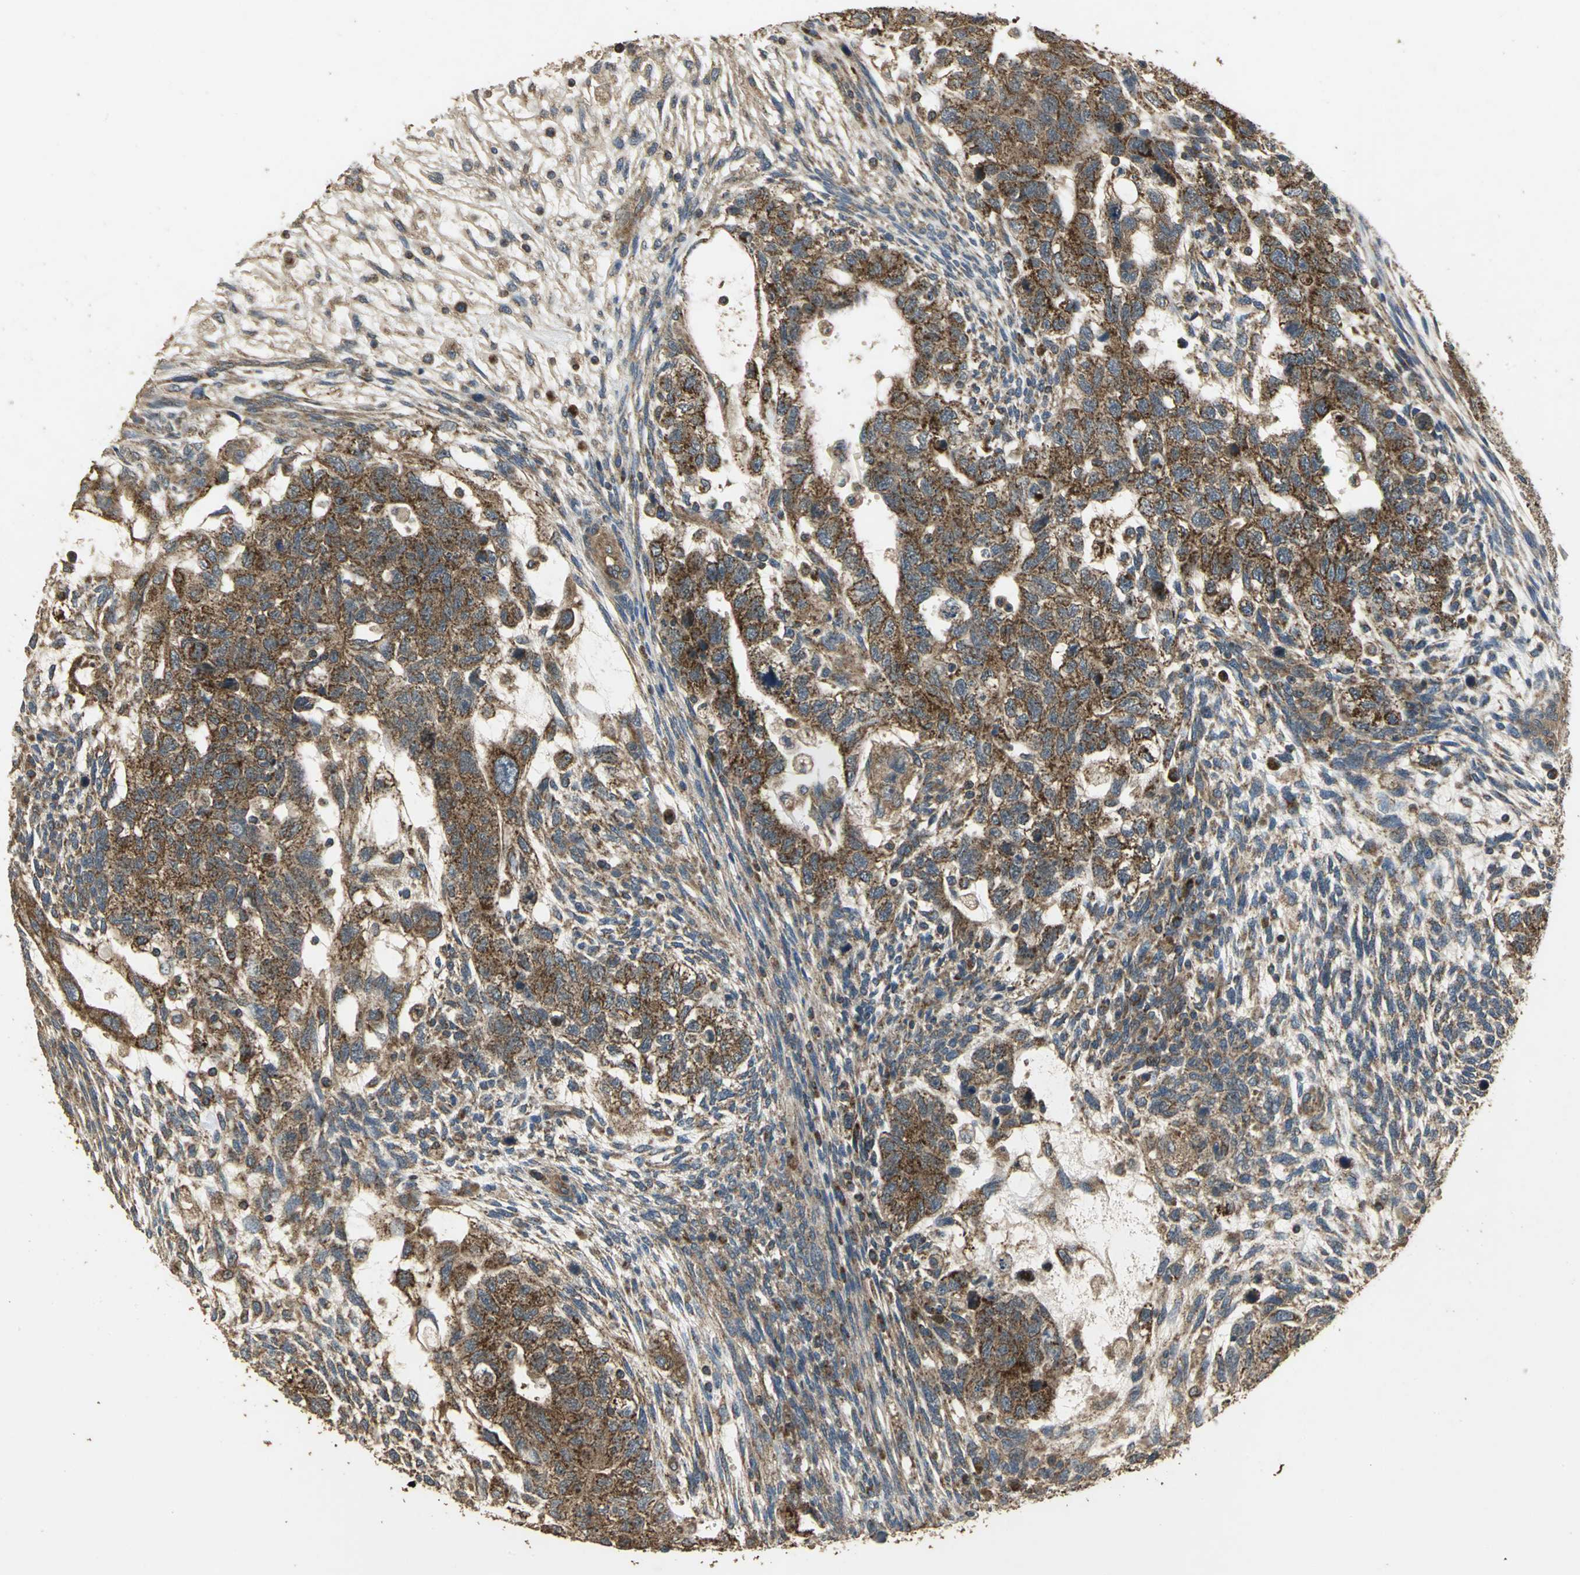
{"staining": {"intensity": "strong", "quantity": ">75%", "location": "cytoplasmic/membranous"}, "tissue": "testis cancer", "cell_type": "Tumor cells", "image_type": "cancer", "snomed": [{"axis": "morphology", "description": "Normal tissue, NOS"}, {"axis": "morphology", "description": "Carcinoma, Embryonal, NOS"}, {"axis": "topography", "description": "Testis"}], "caption": "Immunohistochemistry (IHC) micrograph of neoplastic tissue: human testis embryonal carcinoma stained using IHC exhibits high levels of strong protein expression localized specifically in the cytoplasmic/membranous of tumor cells, appearing as a cytoplasmic/membranous brown color.", "gene": "KANK1", "patient": {"sex": "male", "age": 36}}